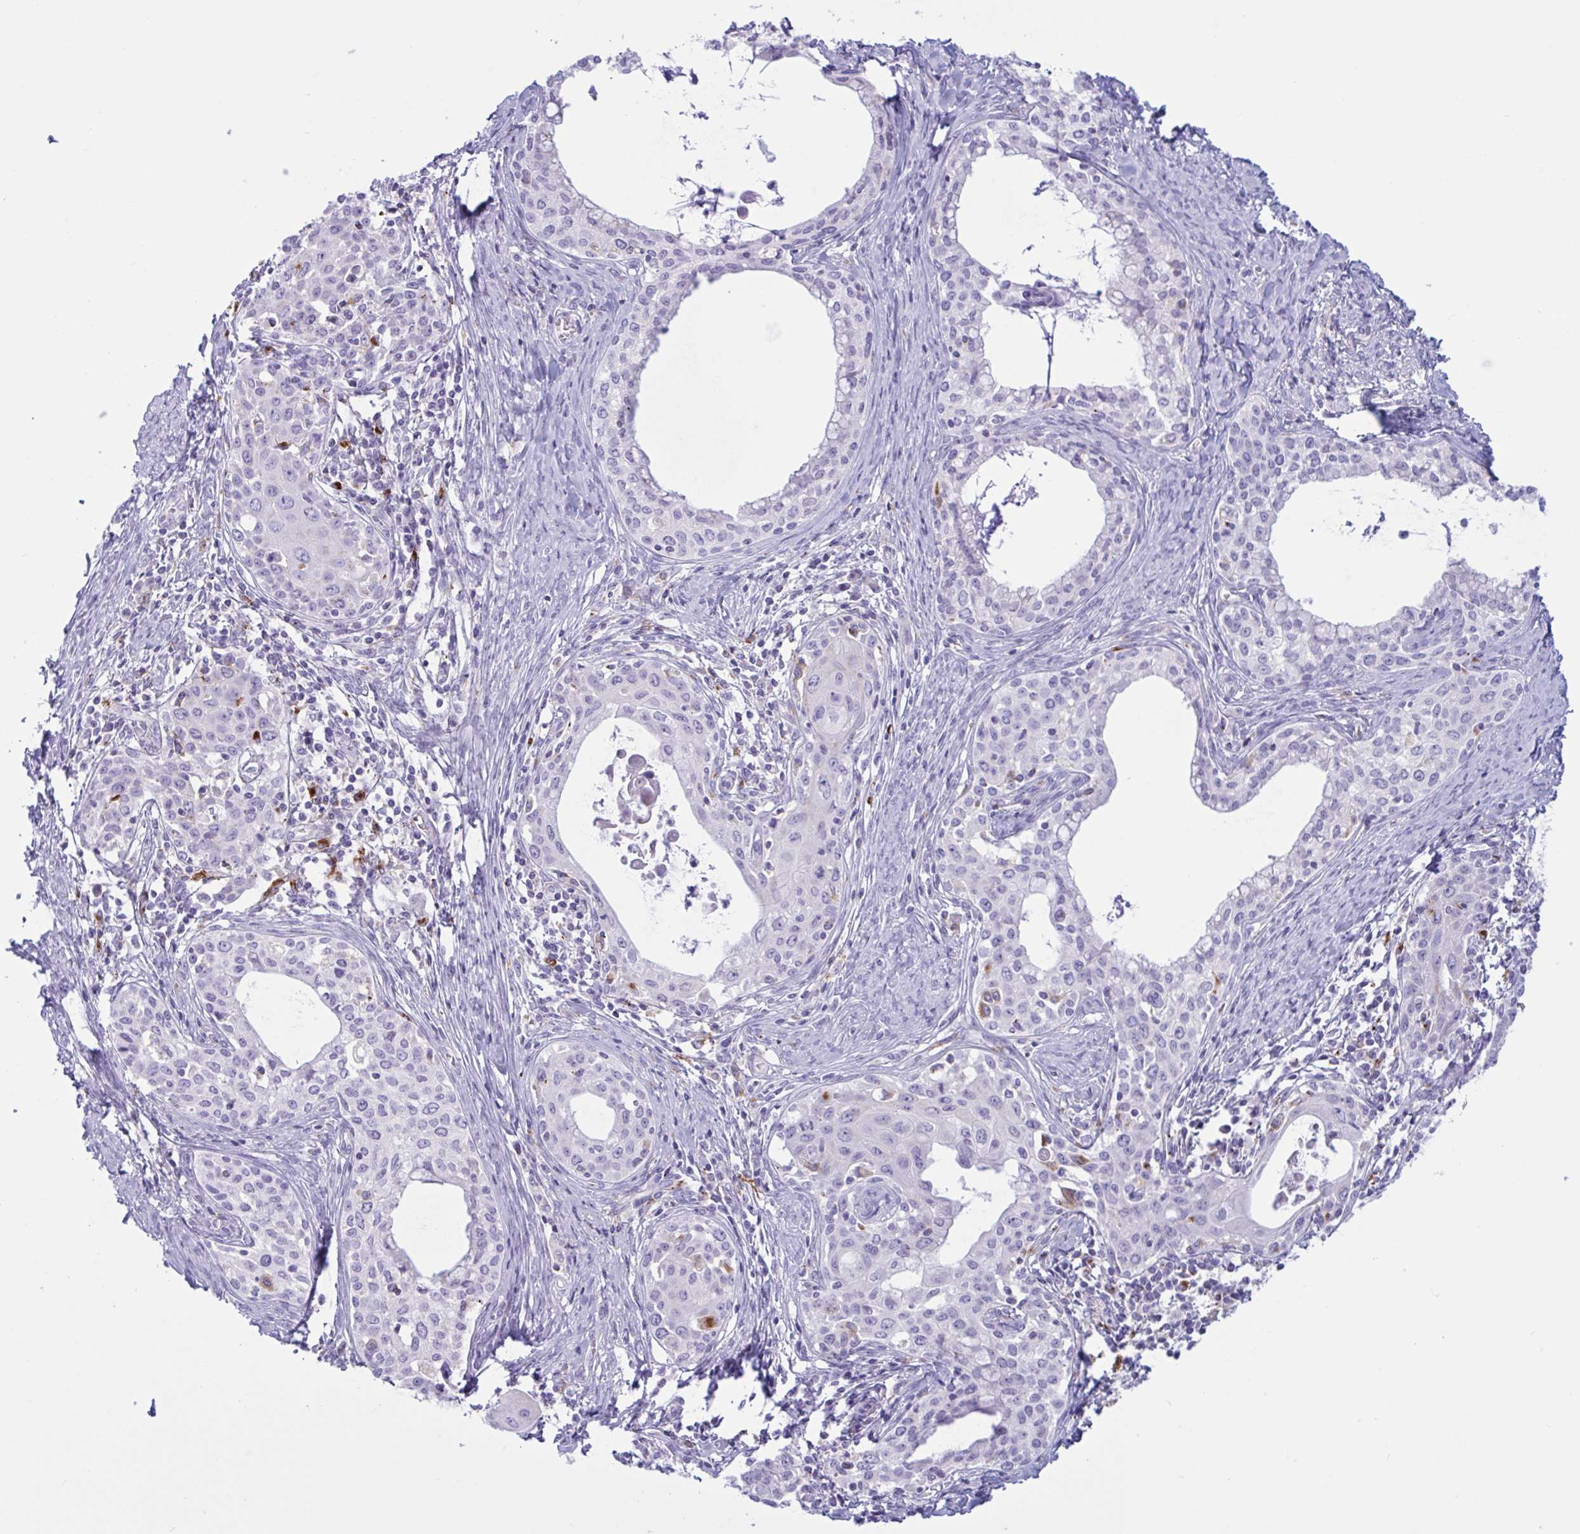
{"staining": {"intensity": "negative", "quantity": "none", "location": "none"}, "tissue": "cervical cancer", "cell_type": "Tumor cells", "image_type": "cancer", "snomed": [{"axis": "morphology", "description": "Squamous cell carcinoma, NOS"}, {"axis": "morphology", "description": "Adenocarcinoma, NOS"}, {"axis": "topography", "description": "Cervix"}], "caption": "Immunohistochemical staining of cervical cancer reveals no significant positivity in tumor cells.", "gene": "XCL1", "patient": {"sex": "female", "age": 52}}